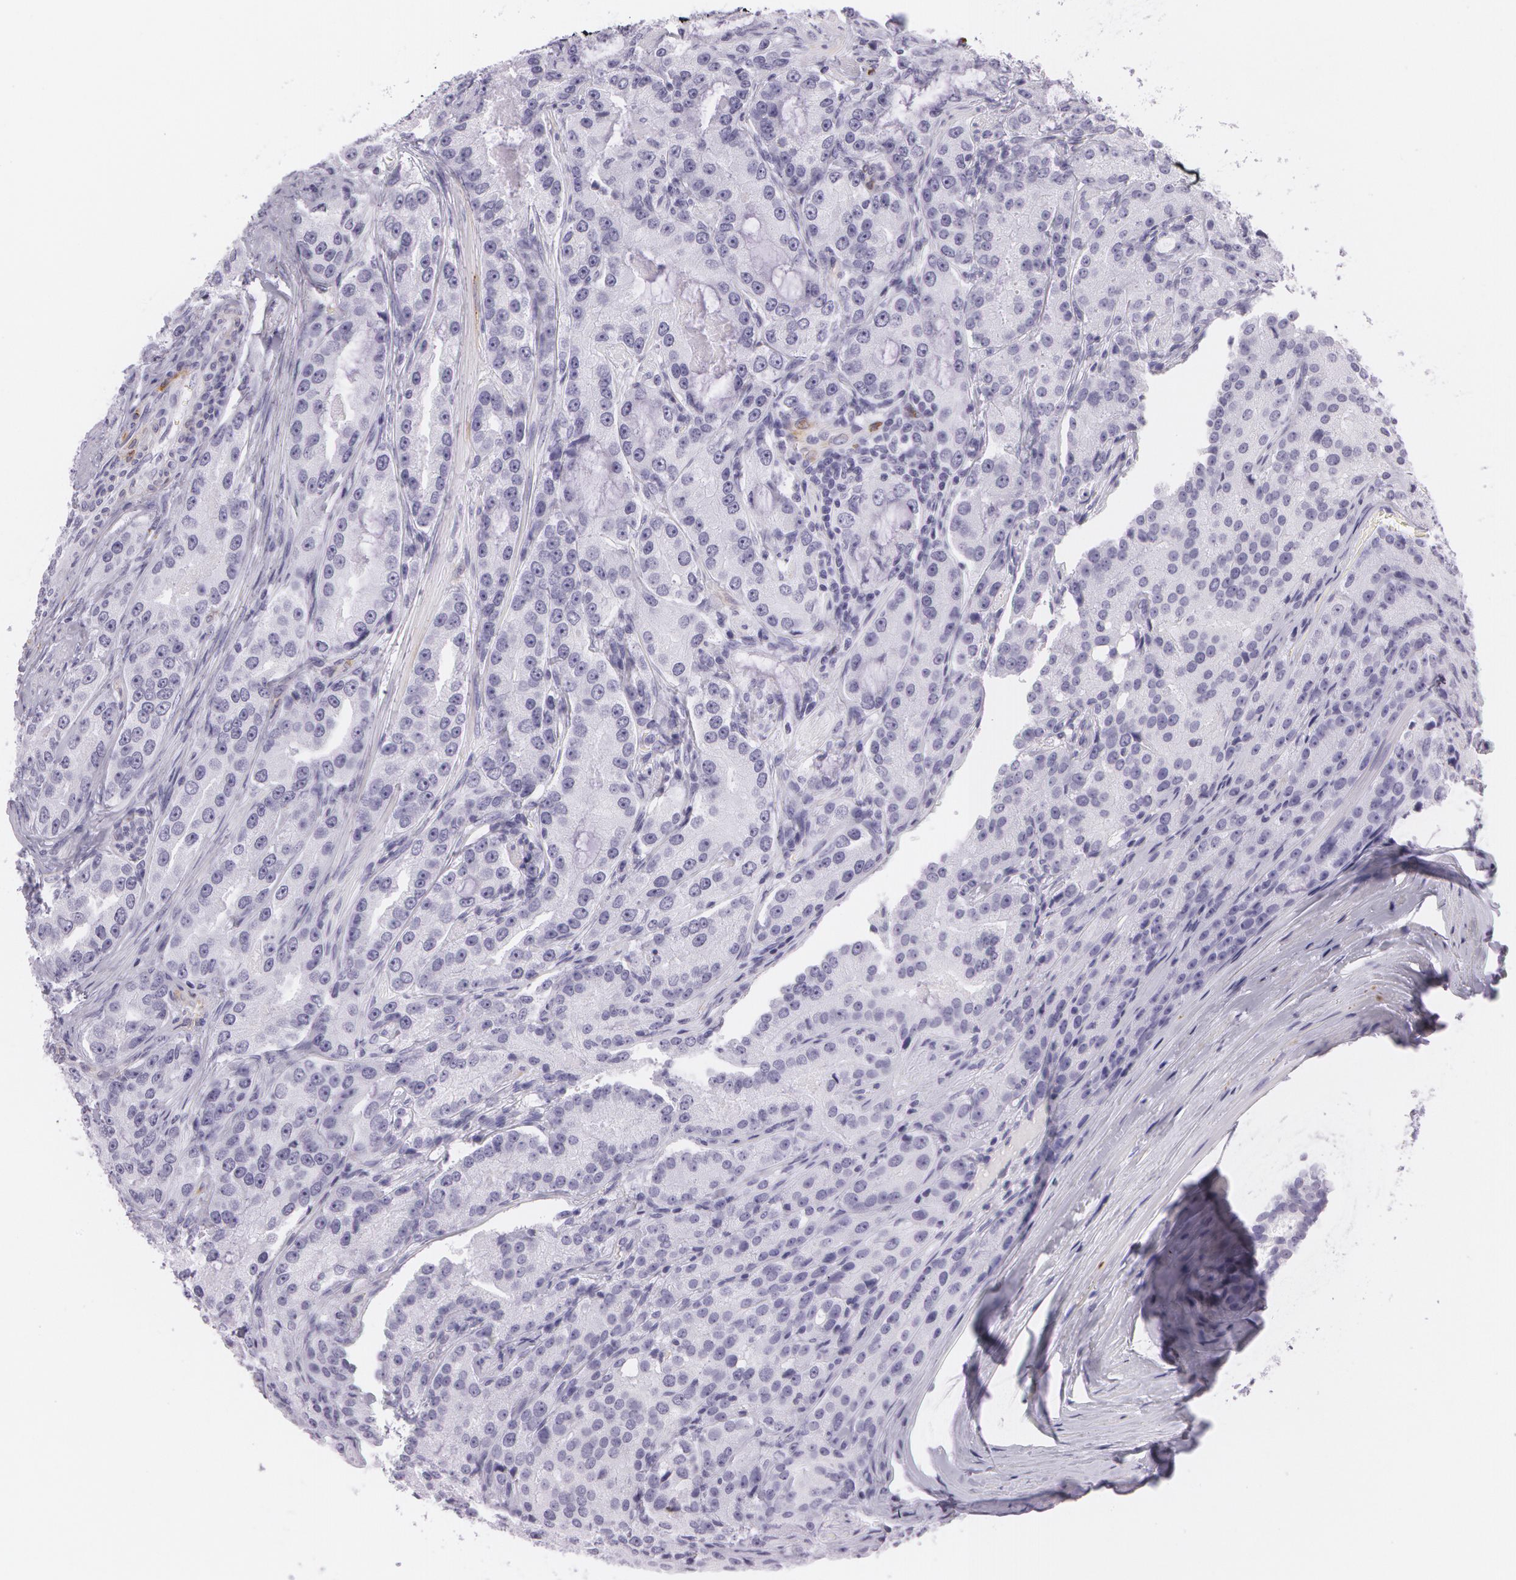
{"staining": {"intensity": "negative", "quantity": "none", "location": "none"}, "tissue": "prostate cancer", "cell_type": "Tumor cells", "image_type": "cancer", "snomed": [{"axis": "morphology", "description": "Adenocarcinoma, Medium grade"}, {"axis": "topography", "description": "Prostate"}], "caption": "Immunohistochemical staining of human medium-grade adenocarcinoma (prostate) demonstrates no significant expression in tumor cells.", "gene": "SNCG", "patient": {"sex": "male", "age": 72}}